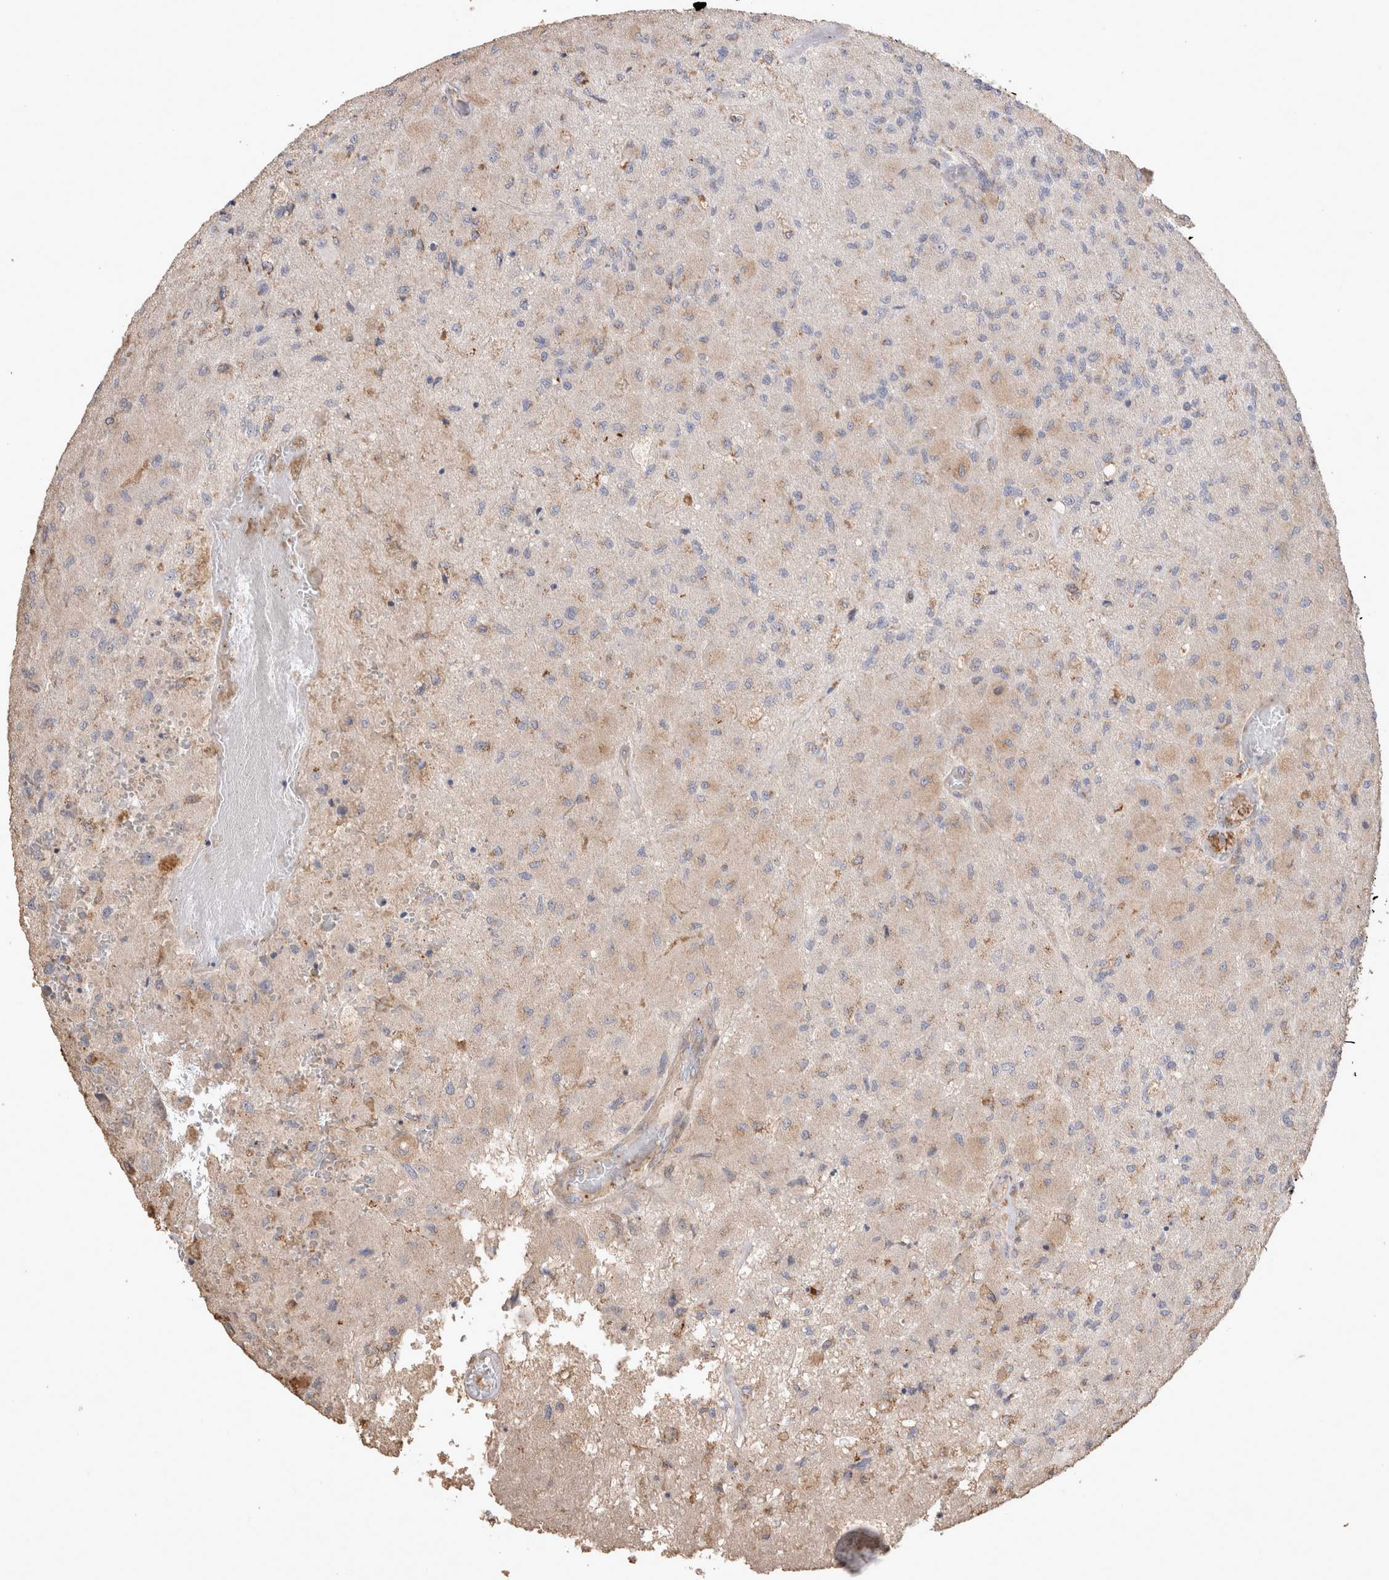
{"staining": {"intensity": "negative", "quantity": "none", "location": "none"}, "tissue": "glioma", "cell_type": "Tumor cells", "image_type": "cancer", "snomed": [{"axis": "morphology", "description": "Normal tissue, NOS"}, {"axis": "morphology", "description": "Glioma, malignant, High grade"}, {"axis": "topography", "description": "Cerebral cortex"}], "caption": "There is no significant expression in tumor cells of high-grade glioma (malignant). The staining was performed using DAB (3,3'-diaminobenzidine) to visualize the protein expression in brown, while the nuclei were stained in blue with hematoxylin (Magnification: 20x).", "gene": "SNX31", "patient": {"sex": "male", "age": 77}}